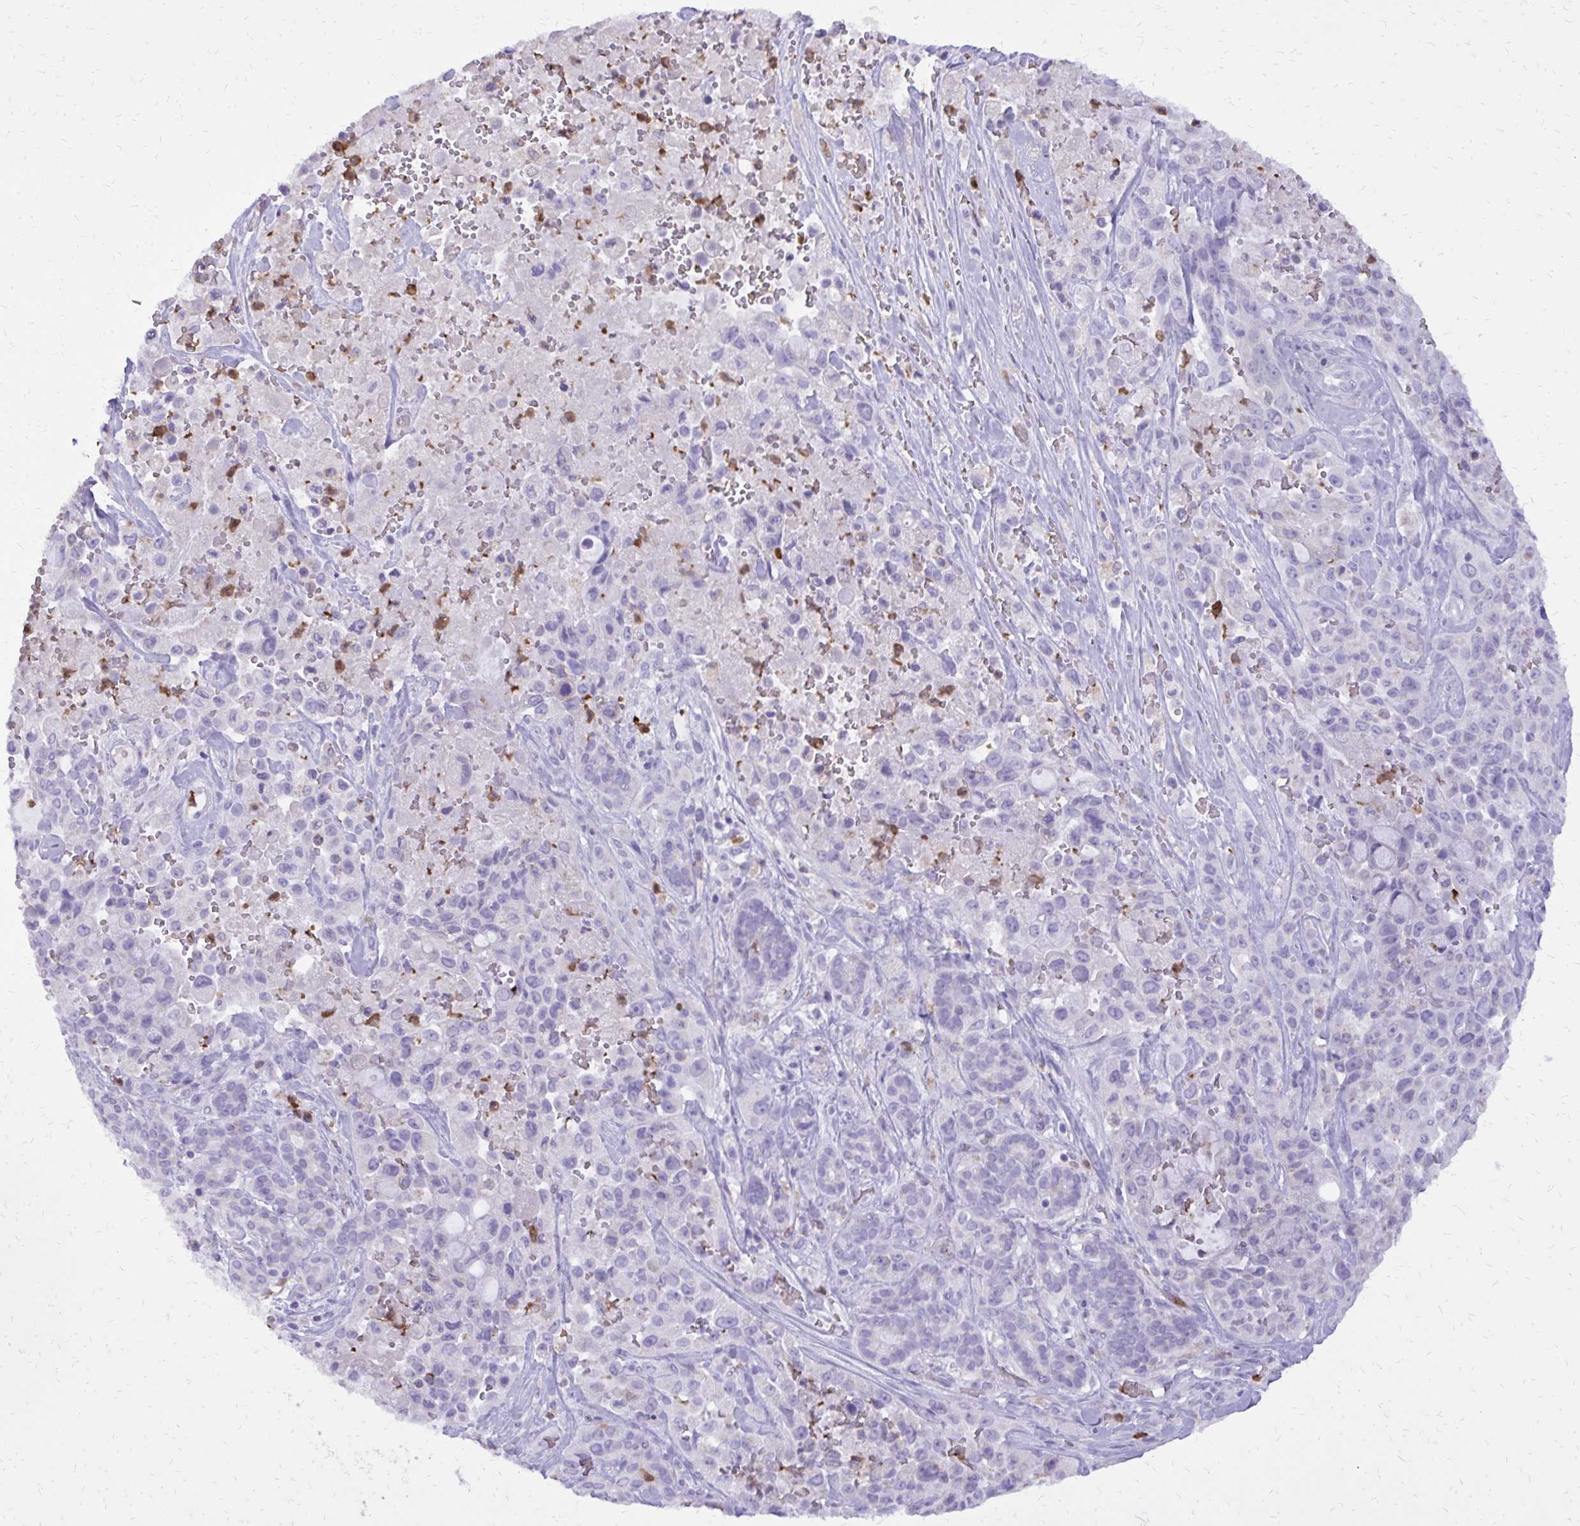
{"staining": {"intensity": "negative", "quantity": "none", "location": "none"}, "tissue": "pancreatic cancer", "cell_type": "Tumor cells", "image_type": "cancer", "snomed": [{"axis": "morphology", "description": "Adenocarcinoma, NOS"}, {"axis": "topography", "description": "Pancreas"}], "caption": "The micrograph reveals no significant expression in tumor cells of adenocarcinoma (pancreatic).", "gene": "CAT", "patient": {"sex": "male", "age": 44}}